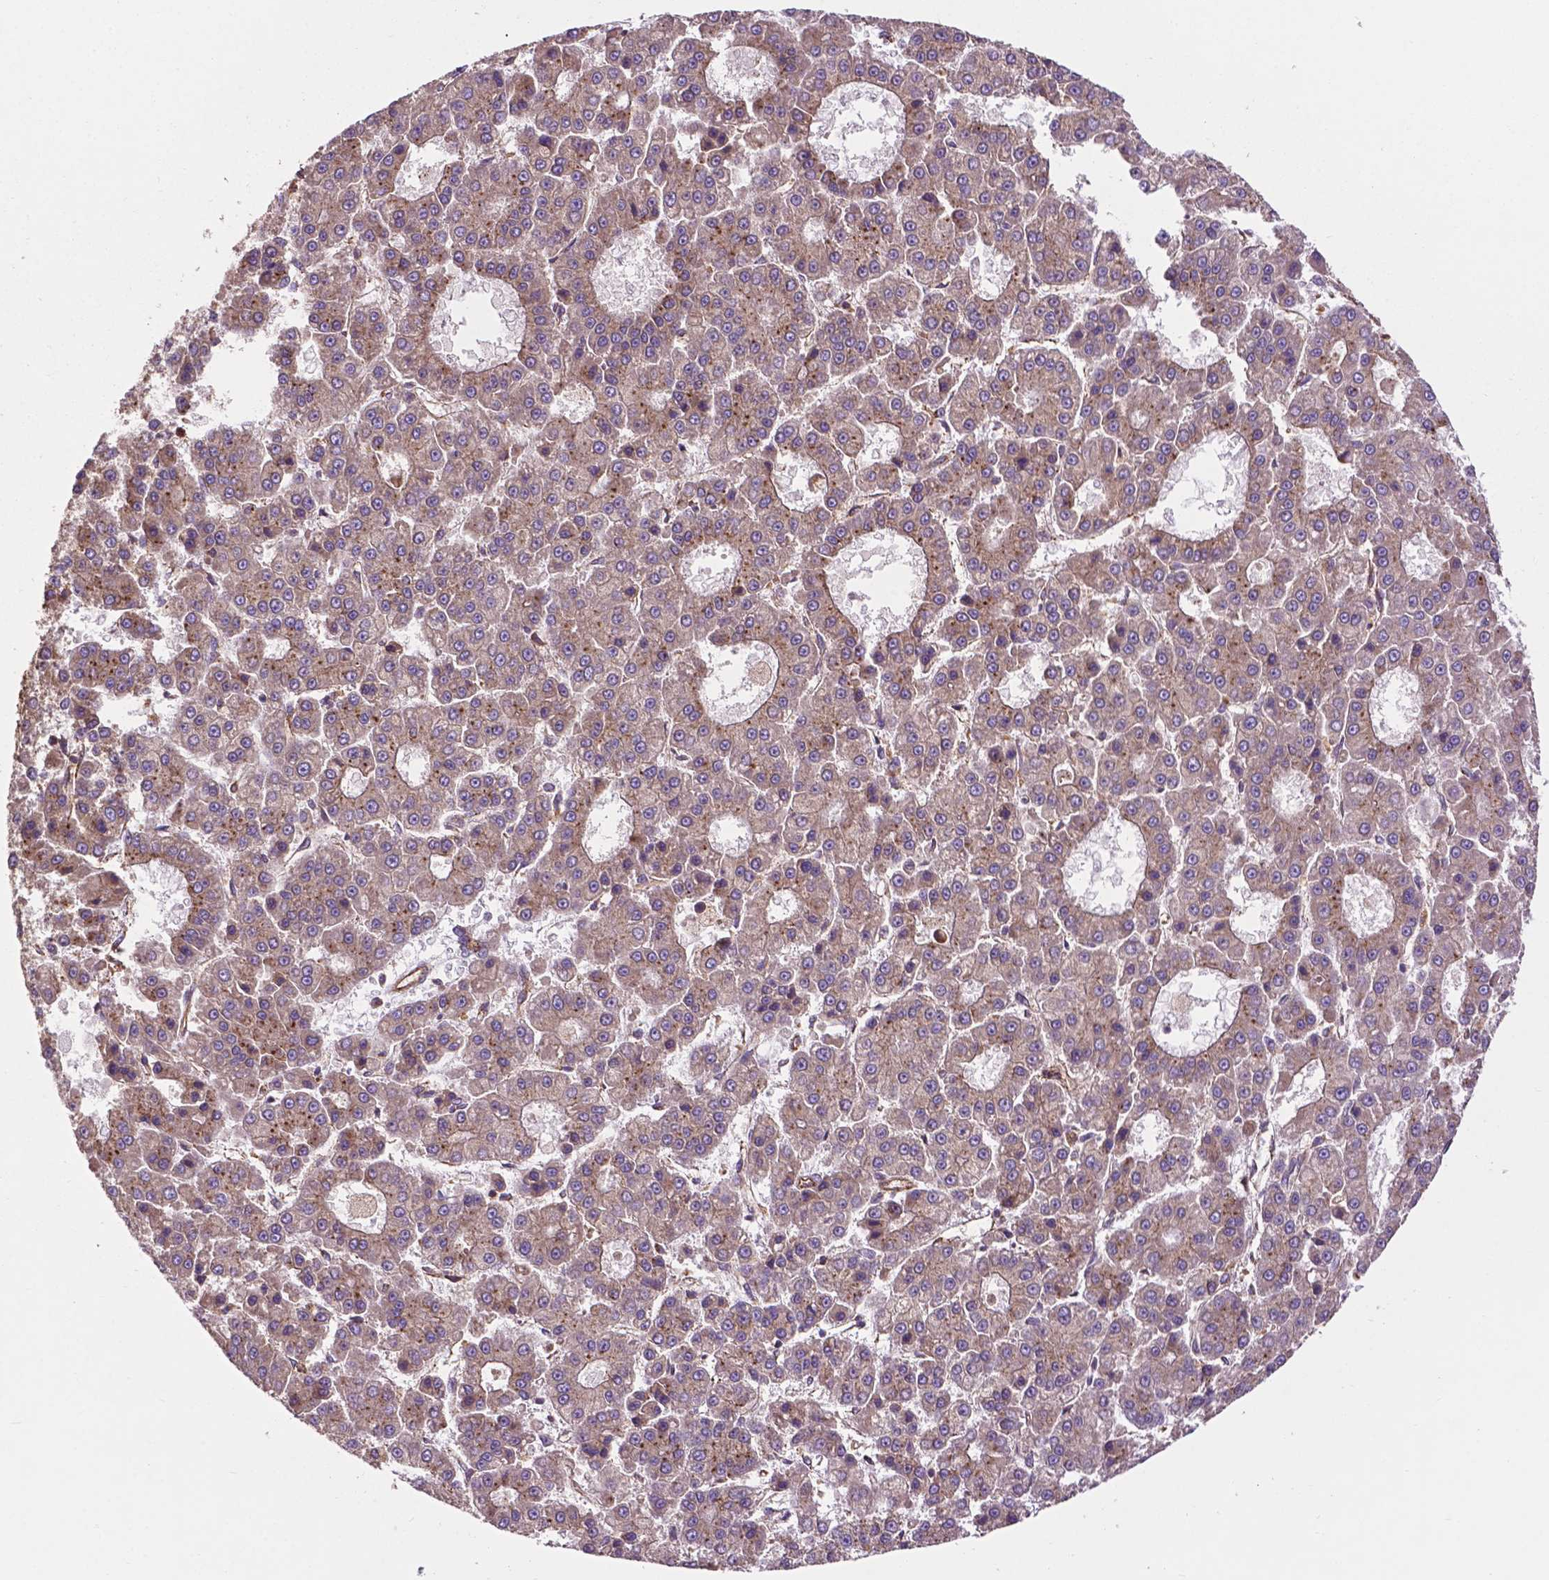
{"staining": {"intensity": "weak", "quantity": "<25%", "location": "cytoplasmic/membranous"}, "tissue": "liver cancer", "cell_type": "Tumor cells", "image_type": "cancer", "snomed": [{"axis": "morphology", "description": "Carcinoma, Hepatocellular, NOS"}, {"axis": "topography", "description": "Liver"}], "caption": "A high-resolution photomicrograph shows immunohistochemistry (IHC) staining of liver cancer, which displays no significant expression in tumor cells.", "gene": "CCDC71L", "patient": {"sex": "male", "age": 70}}